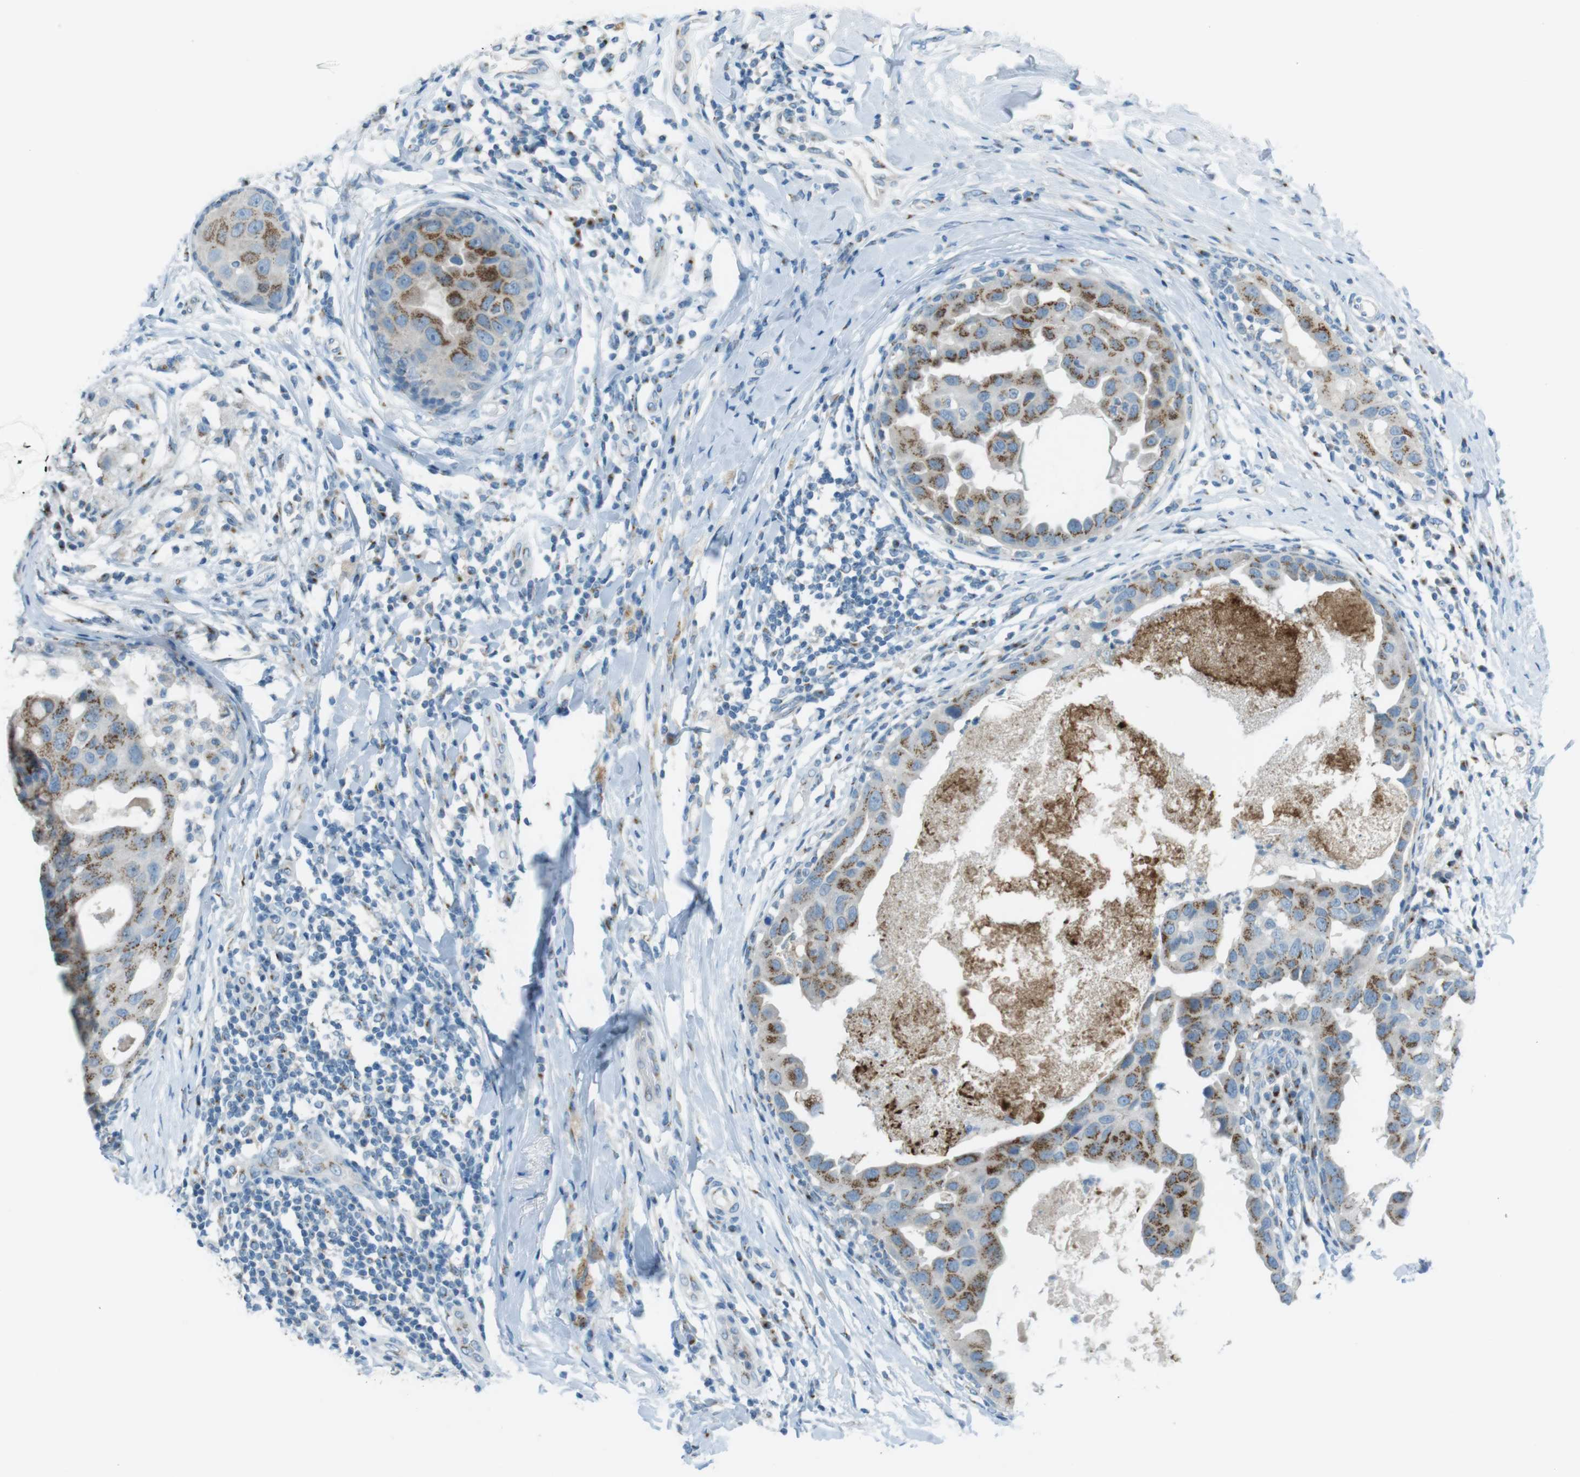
{"staining": {"intensity": "moderate", "quantity": ">75%", "location": "cytoplasmic/membranous"}, "tissue": "breast cancer", "cell_type": "Tumor cells", "image_type": "cancer", "snomed": [{"axis": "morphology", "description": "Duct carcinoma"}, {"axis": "topography", "description": "Breast"}], "caption": "There is medium levels of moderate cytoplasmic/membranous positivity in tumor cells of breast cancer (infiltrating ductal carcinoma), as demonstrated by immunohistochemical staining (brown color).", "gene": "TXNDC15", "patient": {"sex": "female", "age": 27}}